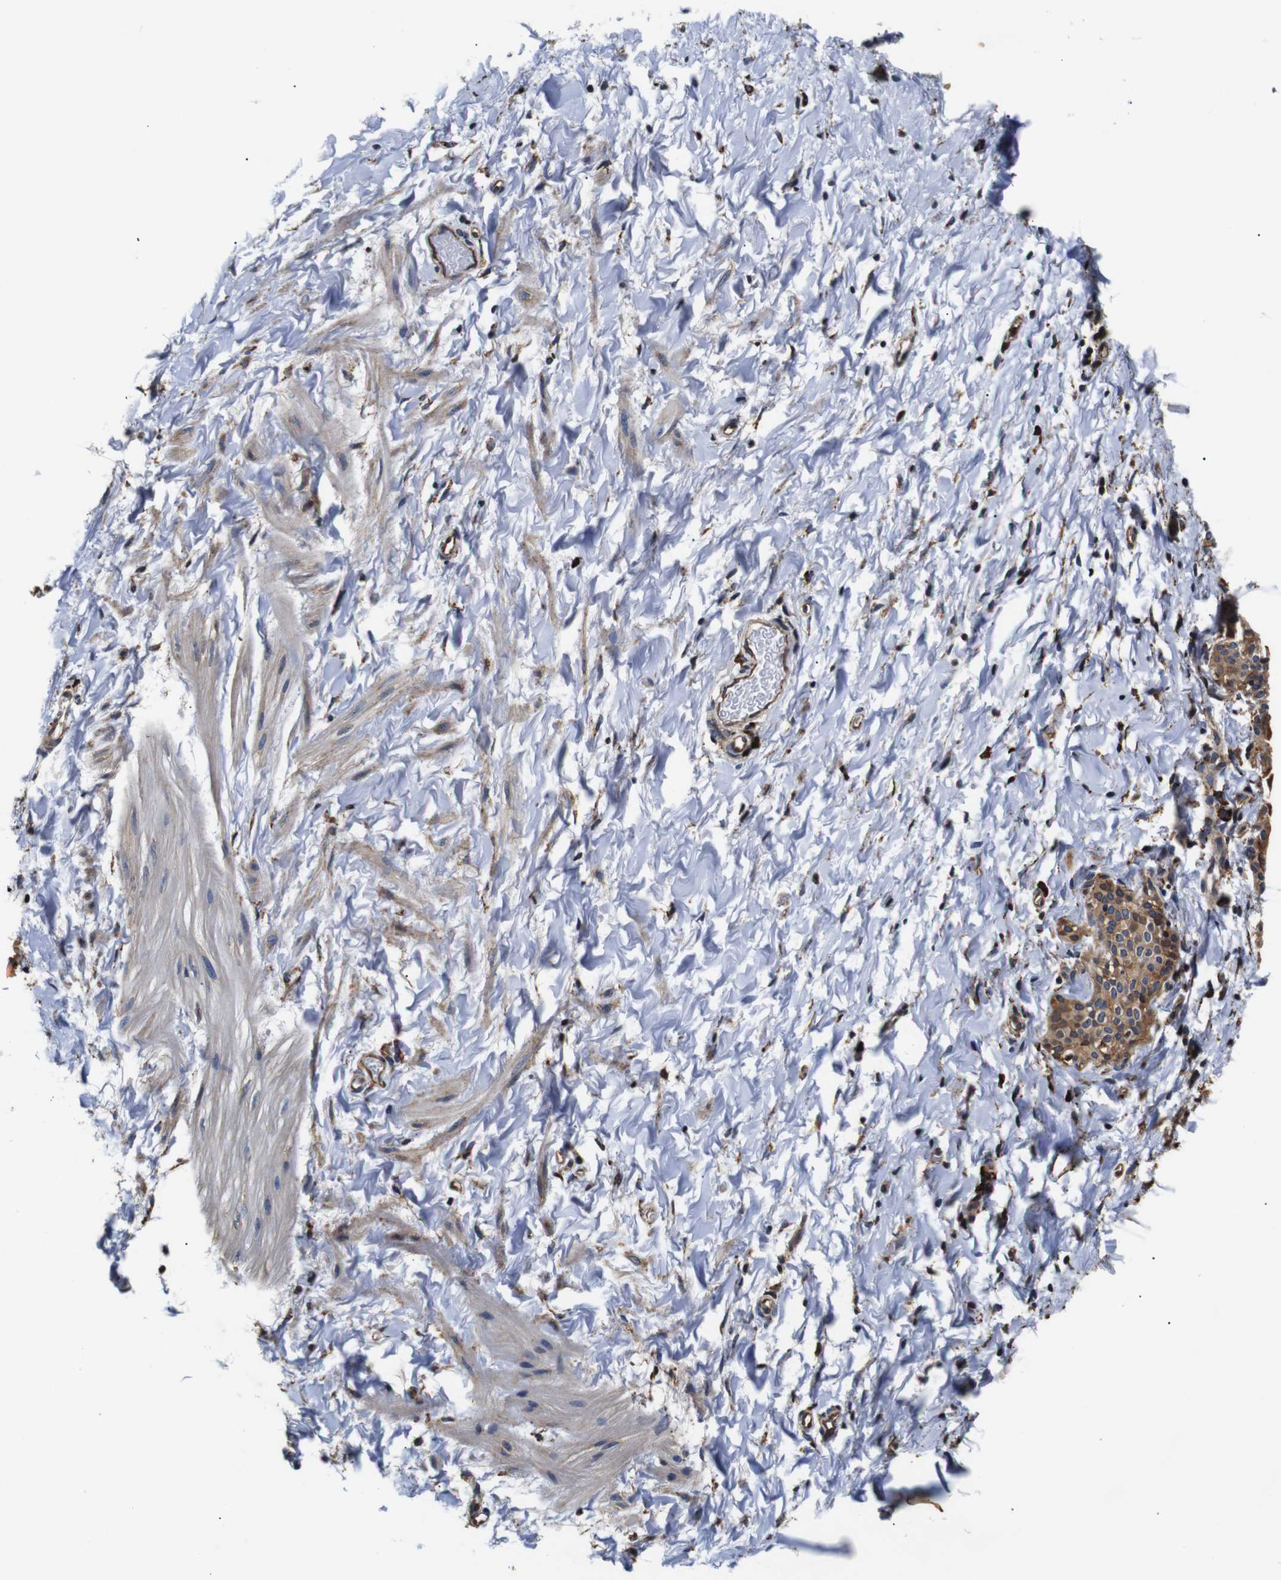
{"staining": {"intensity": "weak", "quantity": "<25%", "location": "cytoplasmic/membranous"}, "tissue": "smooth muscle", "cell_type": "Smooth muscle cells", "image_type": "normal", "snomed": [{"axis": "morphology", "description": "Normal tissue, NOS"}, {"axis": "topography", "description": "Smooth muscle"}], "caption": "Image shows no significant protein expression in smooth muscle cells of unremarkable smooth muscle.", "gene": "HHIP", "patient": {"sex": "male", "age": 16}}